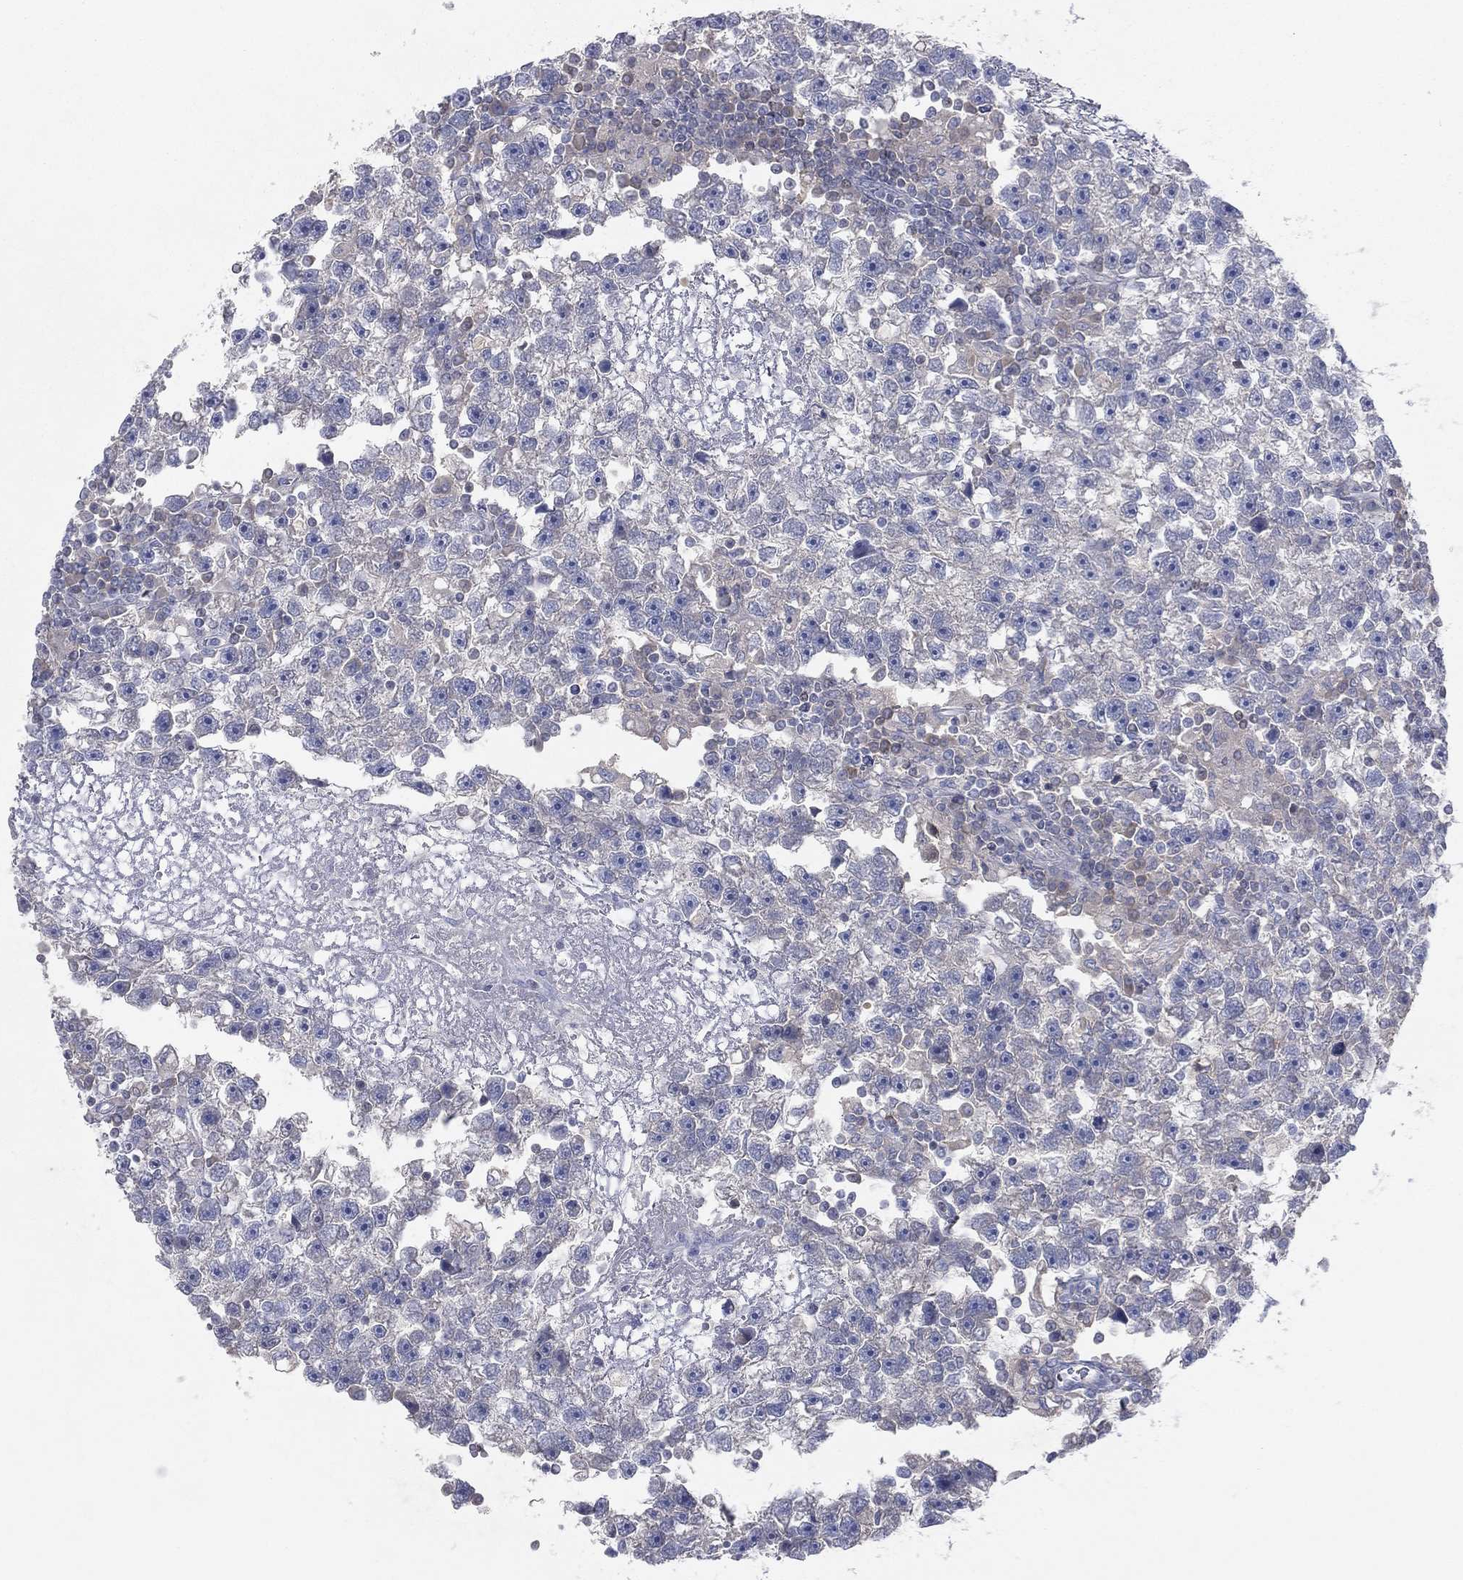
{"staining": {"intensity": "negative", "quantity": "none", "location": "none"}, "tissue": "testis cancer", "cell_type": "Tumor cells", "image_type": "cancer", "snomed": [{"axis": "morphology", "description": "Seminoma, NOS"}, {"axis": "topography", "description": "Testis"}], "caption": "Immunohistochemical staining of human testis cancer demonstrates no significant expression in tumor cells.", "gene": "CPT1B", "patient": {"sex": "male", "age": 47}}